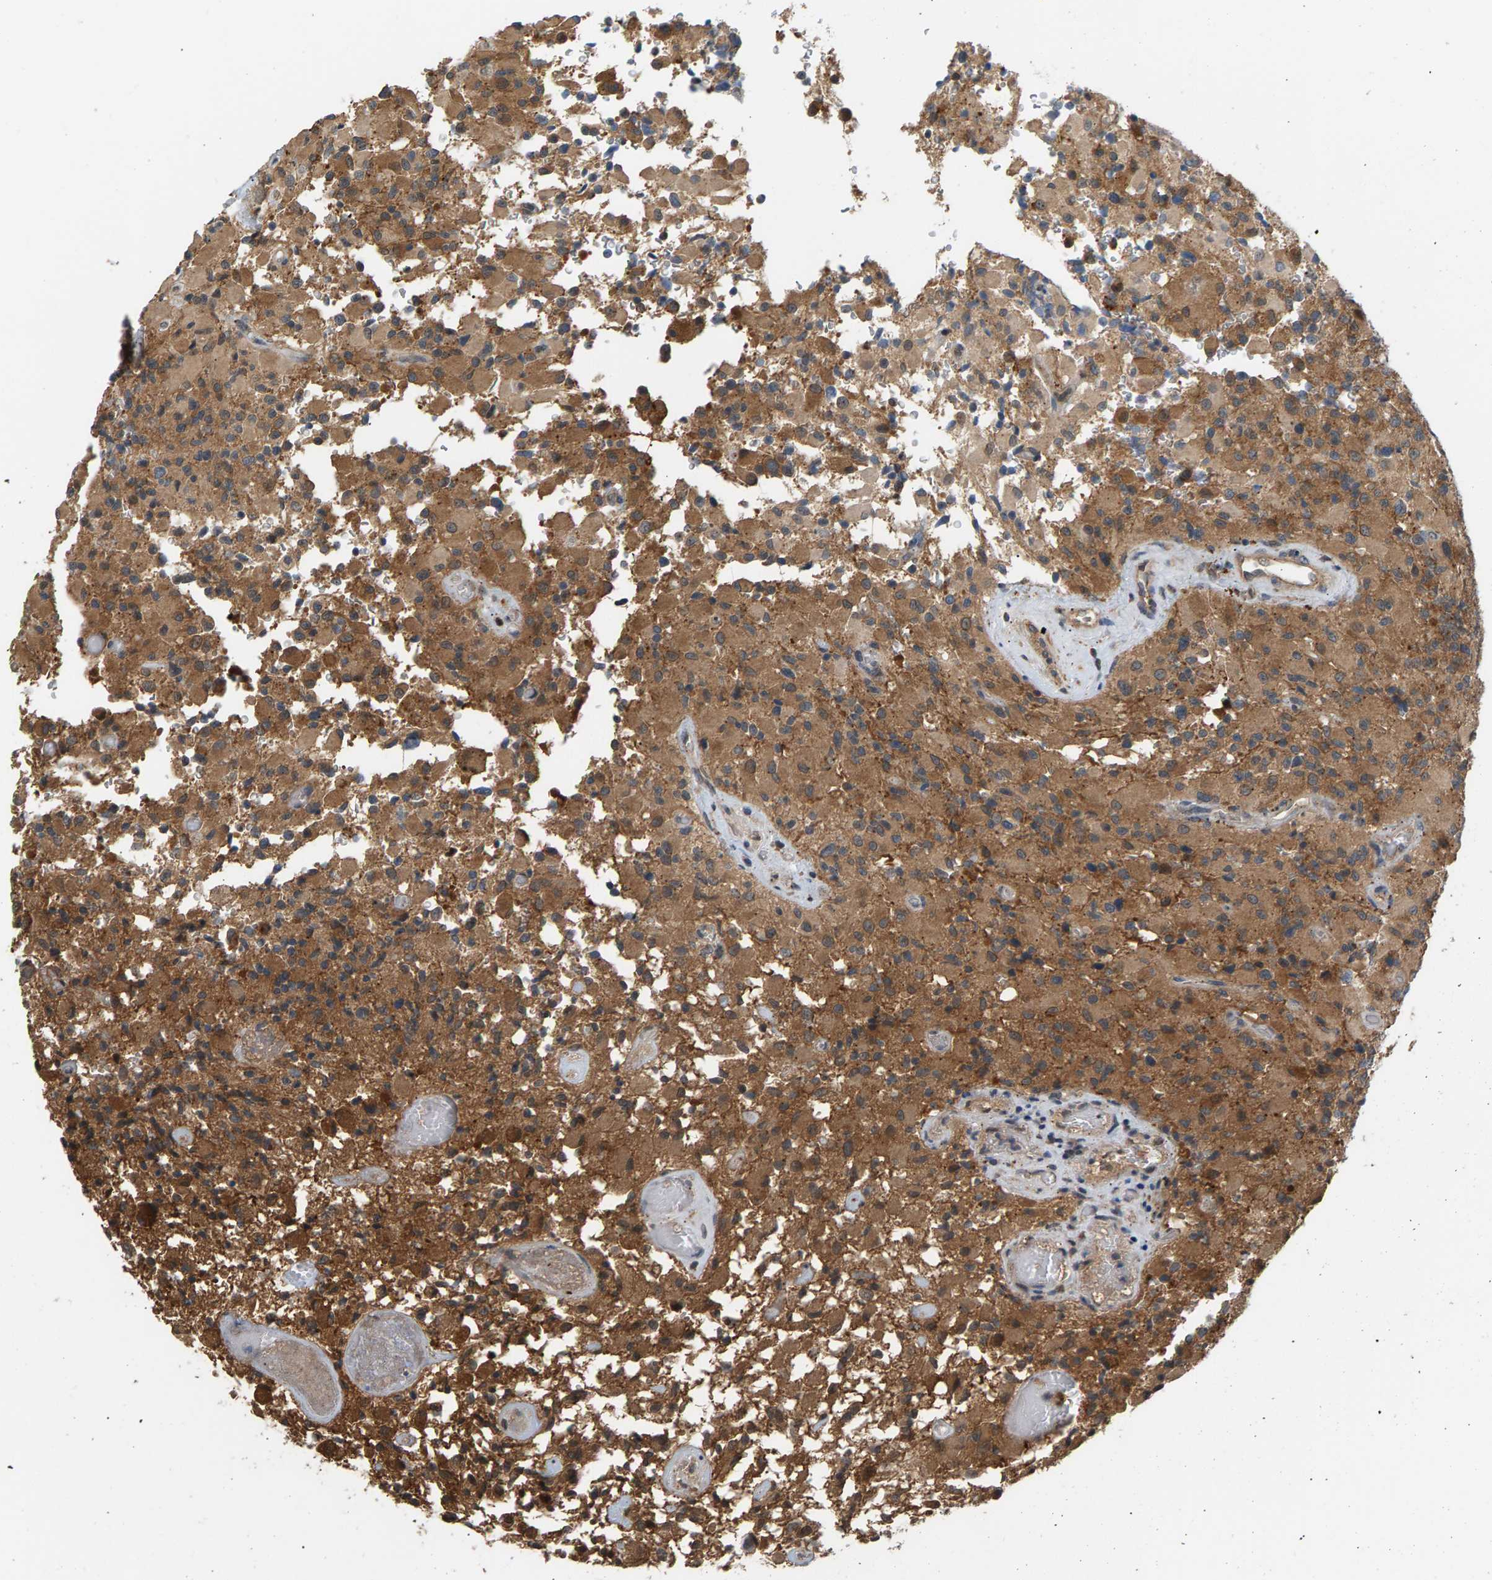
{"staining": {"intensity": "moderate", "quantity": ">75%", "location": "cytoplasmic/membranous"}, "tissue": "glioma", "cell_type": "Tumor cells", "image_type": "cancer", "snomed": [{"axis": "morphology", "description": "Glioma, malignant, High grade"}, {"axis": "topography", "description": "Brain"}], "caption": "Immunohistochemical staining of human malignant glioma (high-grade) exhibits medium levels of moderate cytoplasmic/membranous protein expression in approximately >75% of tumor cells.", "gene": "MAP2K5", "patient": {"sex": "male", "age": 71}}